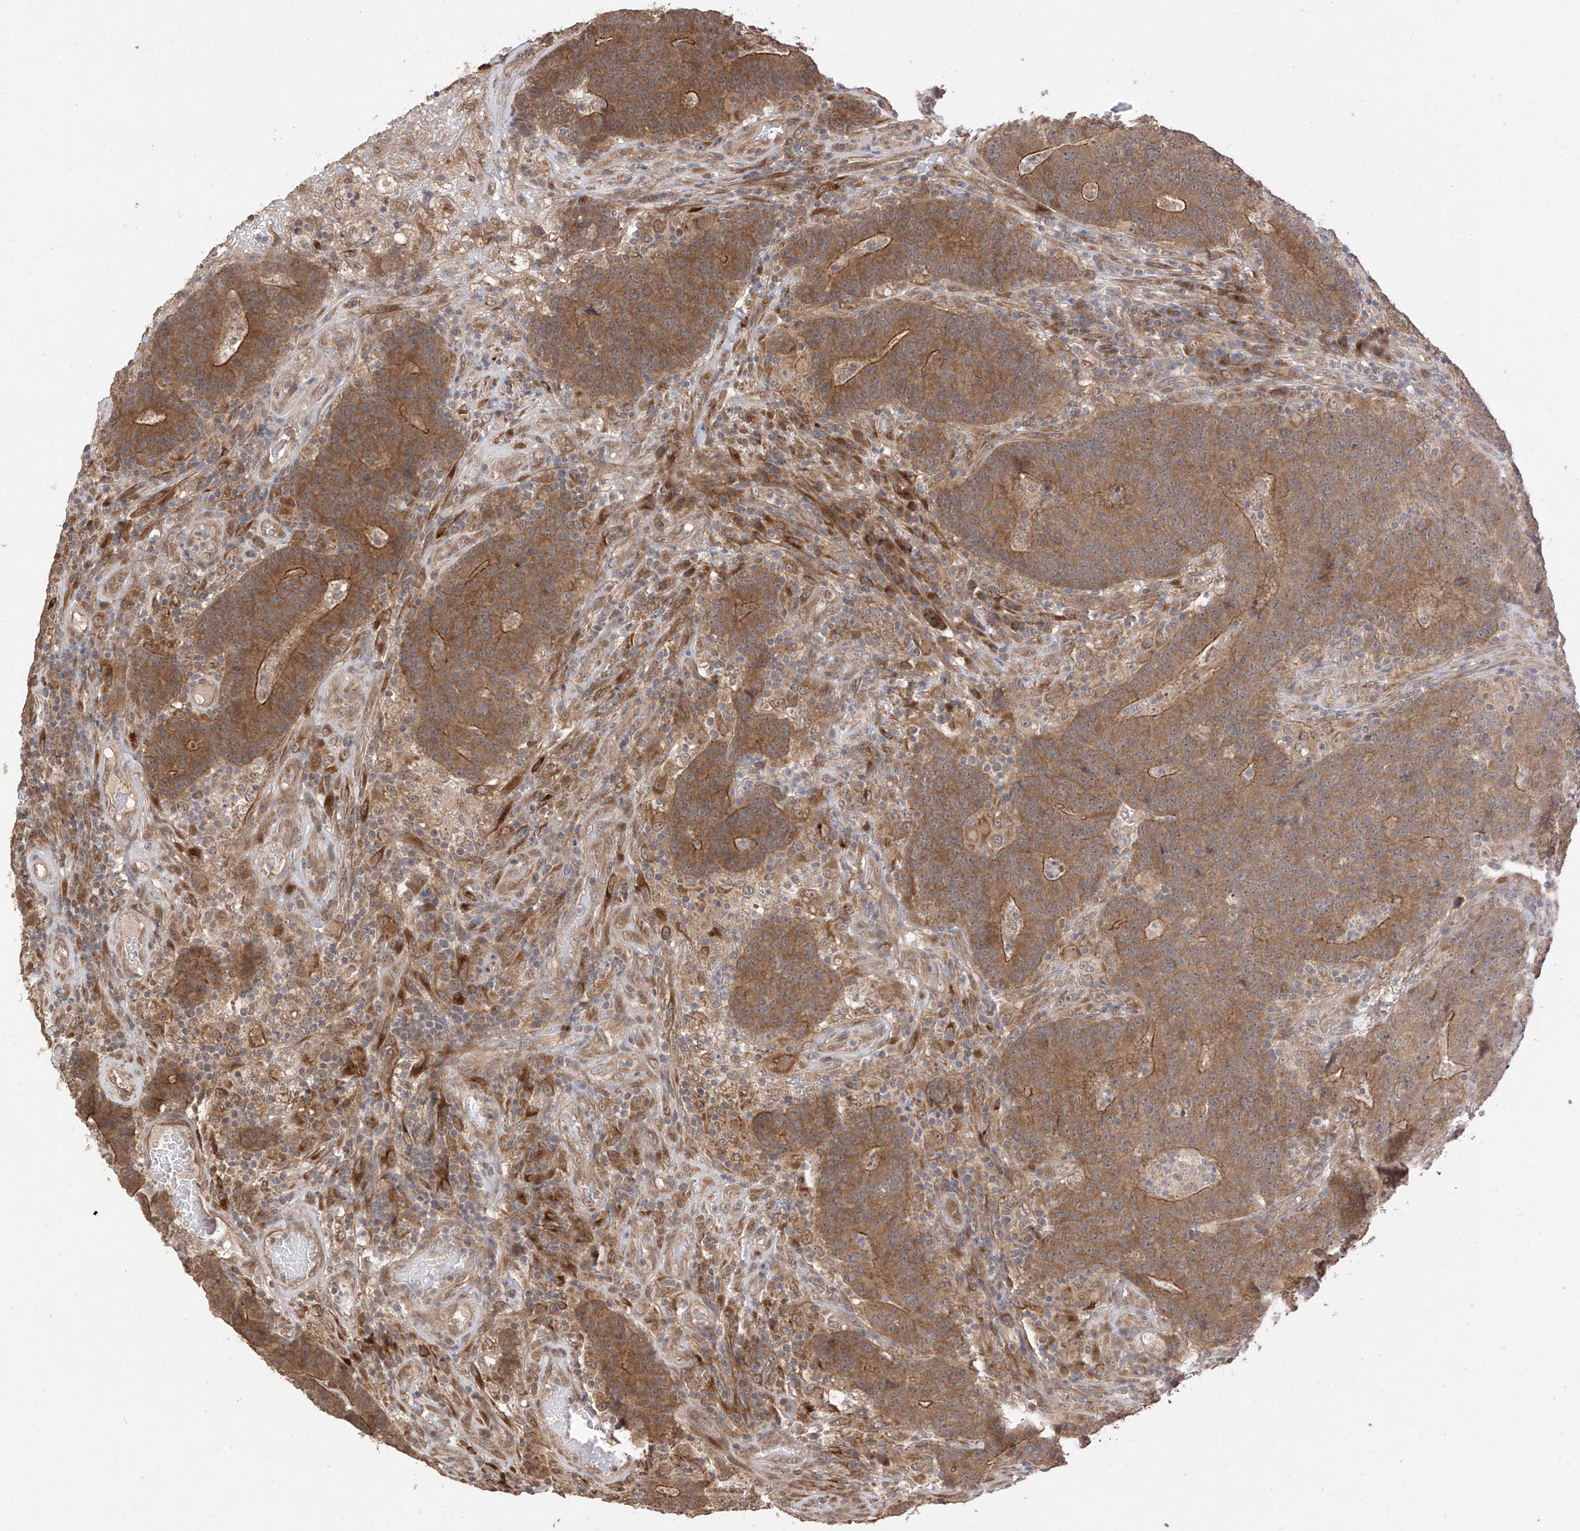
{"staining": {"intensity": "moderate", "quantity": ">75%", "location": "cytoplasmic/membranous"}, "tissue": "colorectal cancer", "cell_type": "Tumor cells", "image_type": "cancer", "snomed": [{"axis": "morphology", "description": "Normal tissue, NOS"}, {"axis": "morphology", "description": "Adenocarcinoma, NOS"}, {"axis": "topography", "description": "Colon"}], "caption": "This is a photomicrograph of immunohistochemistry (IHC) staining of colorectal cancer (adenocarcinoma), which shows moderate staining in the cytoplasmic/membranous of tumor cells.", "gene": "LATS1", "patient": {"sex": "female", "age": 75}}